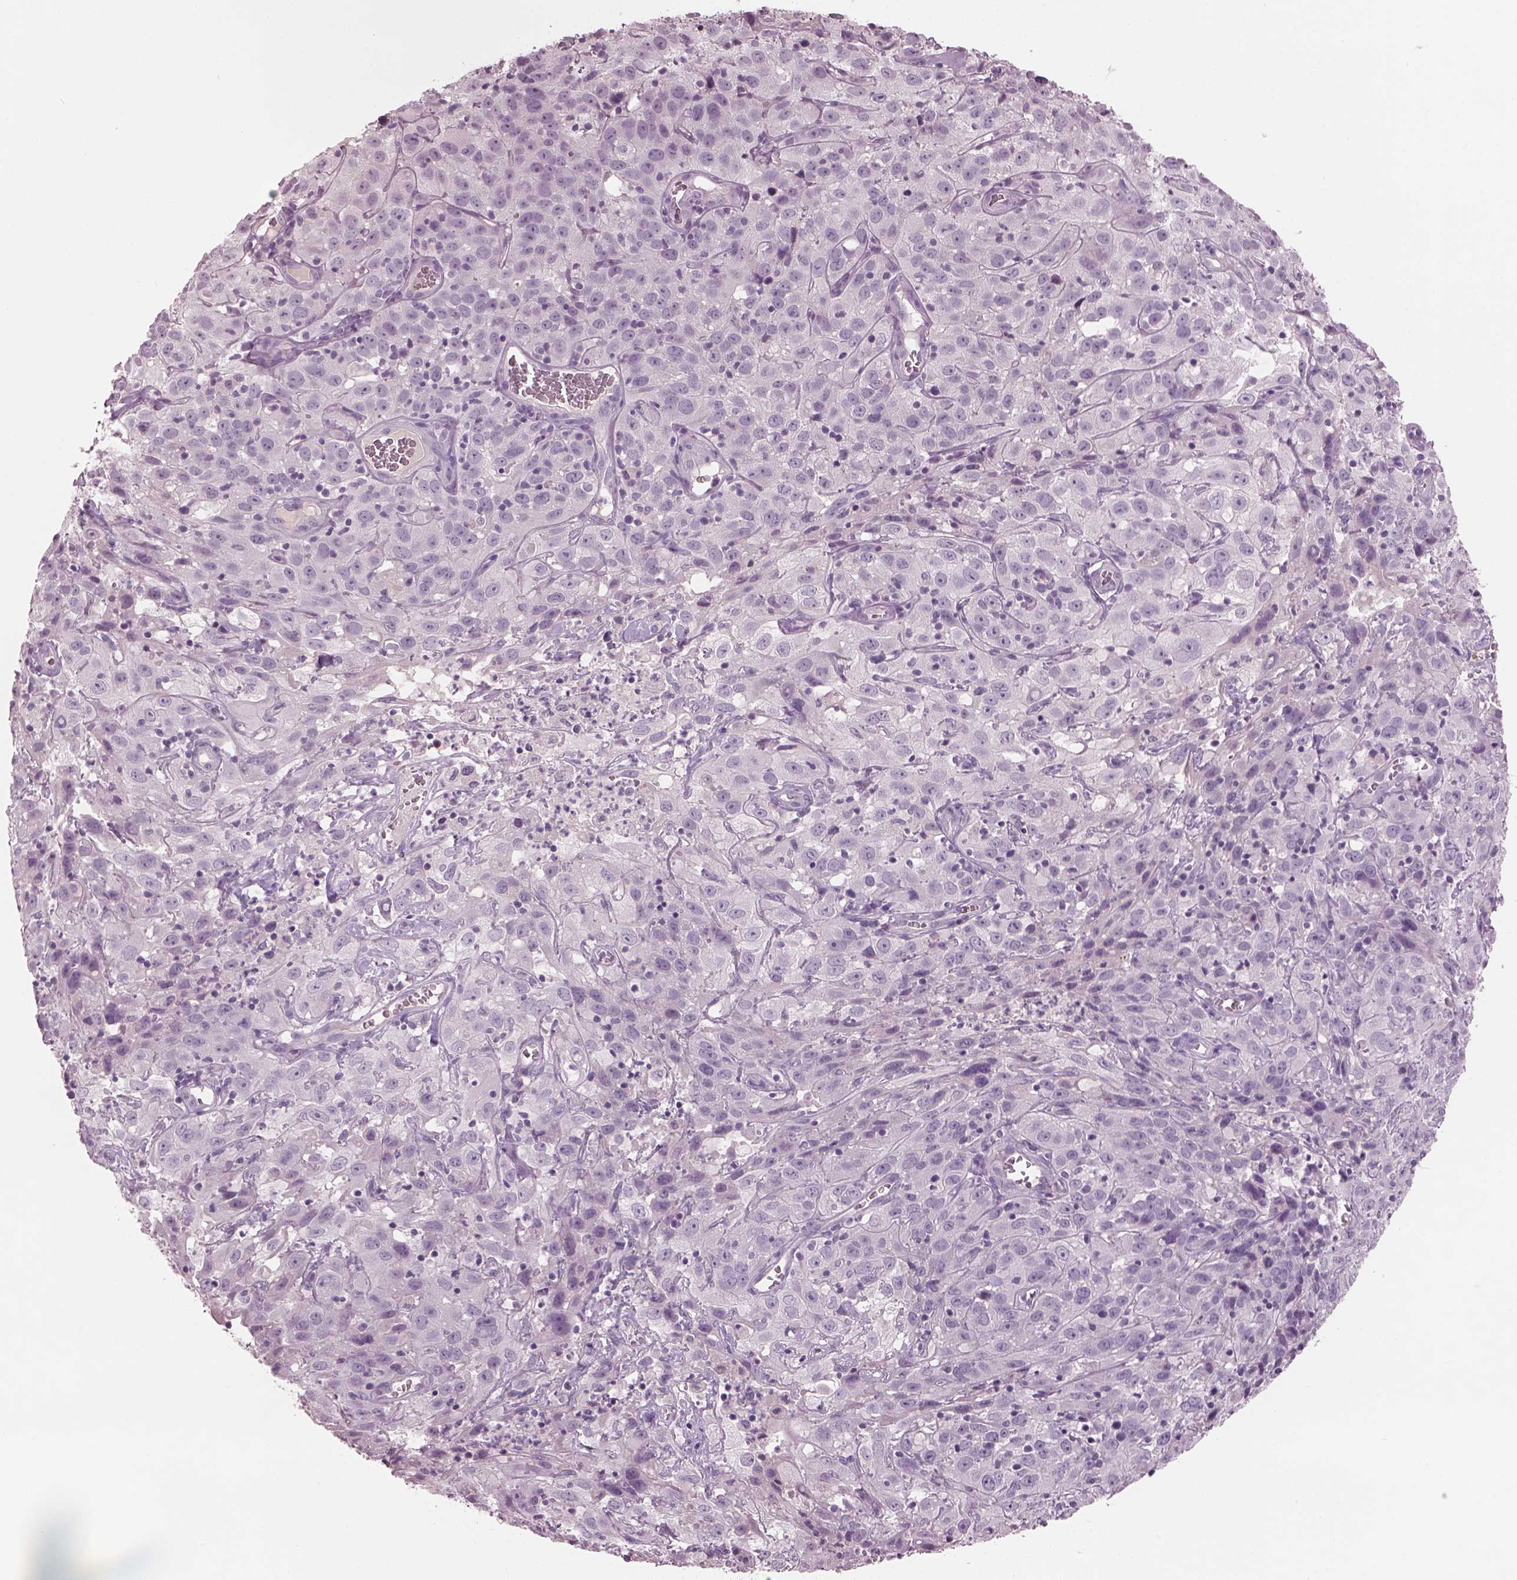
{"staining": {"intensity": "negative", "quantity": "none", "location": "none"}, "tissue": "cervical cancer", "cell_type": "Tumor cells", "image_type": "cancer", "snomed": [{"axis": "morphology", "description": "Squamous cell carcinoma, NOS"}, {"axis": "topography", "description": "Cervix"}], "caption": "Tumor cells are negative for brown protein staining in cervical cancer. Brightfield microscopy of immunohistochemistry (IHC) stained with DAB (3,3'-diaminobenzidine) (brown) and hematoxylin (blue), captured at high magnification.", "gene": "PACRG", "patient": {"sex": "female", "age": 32}}